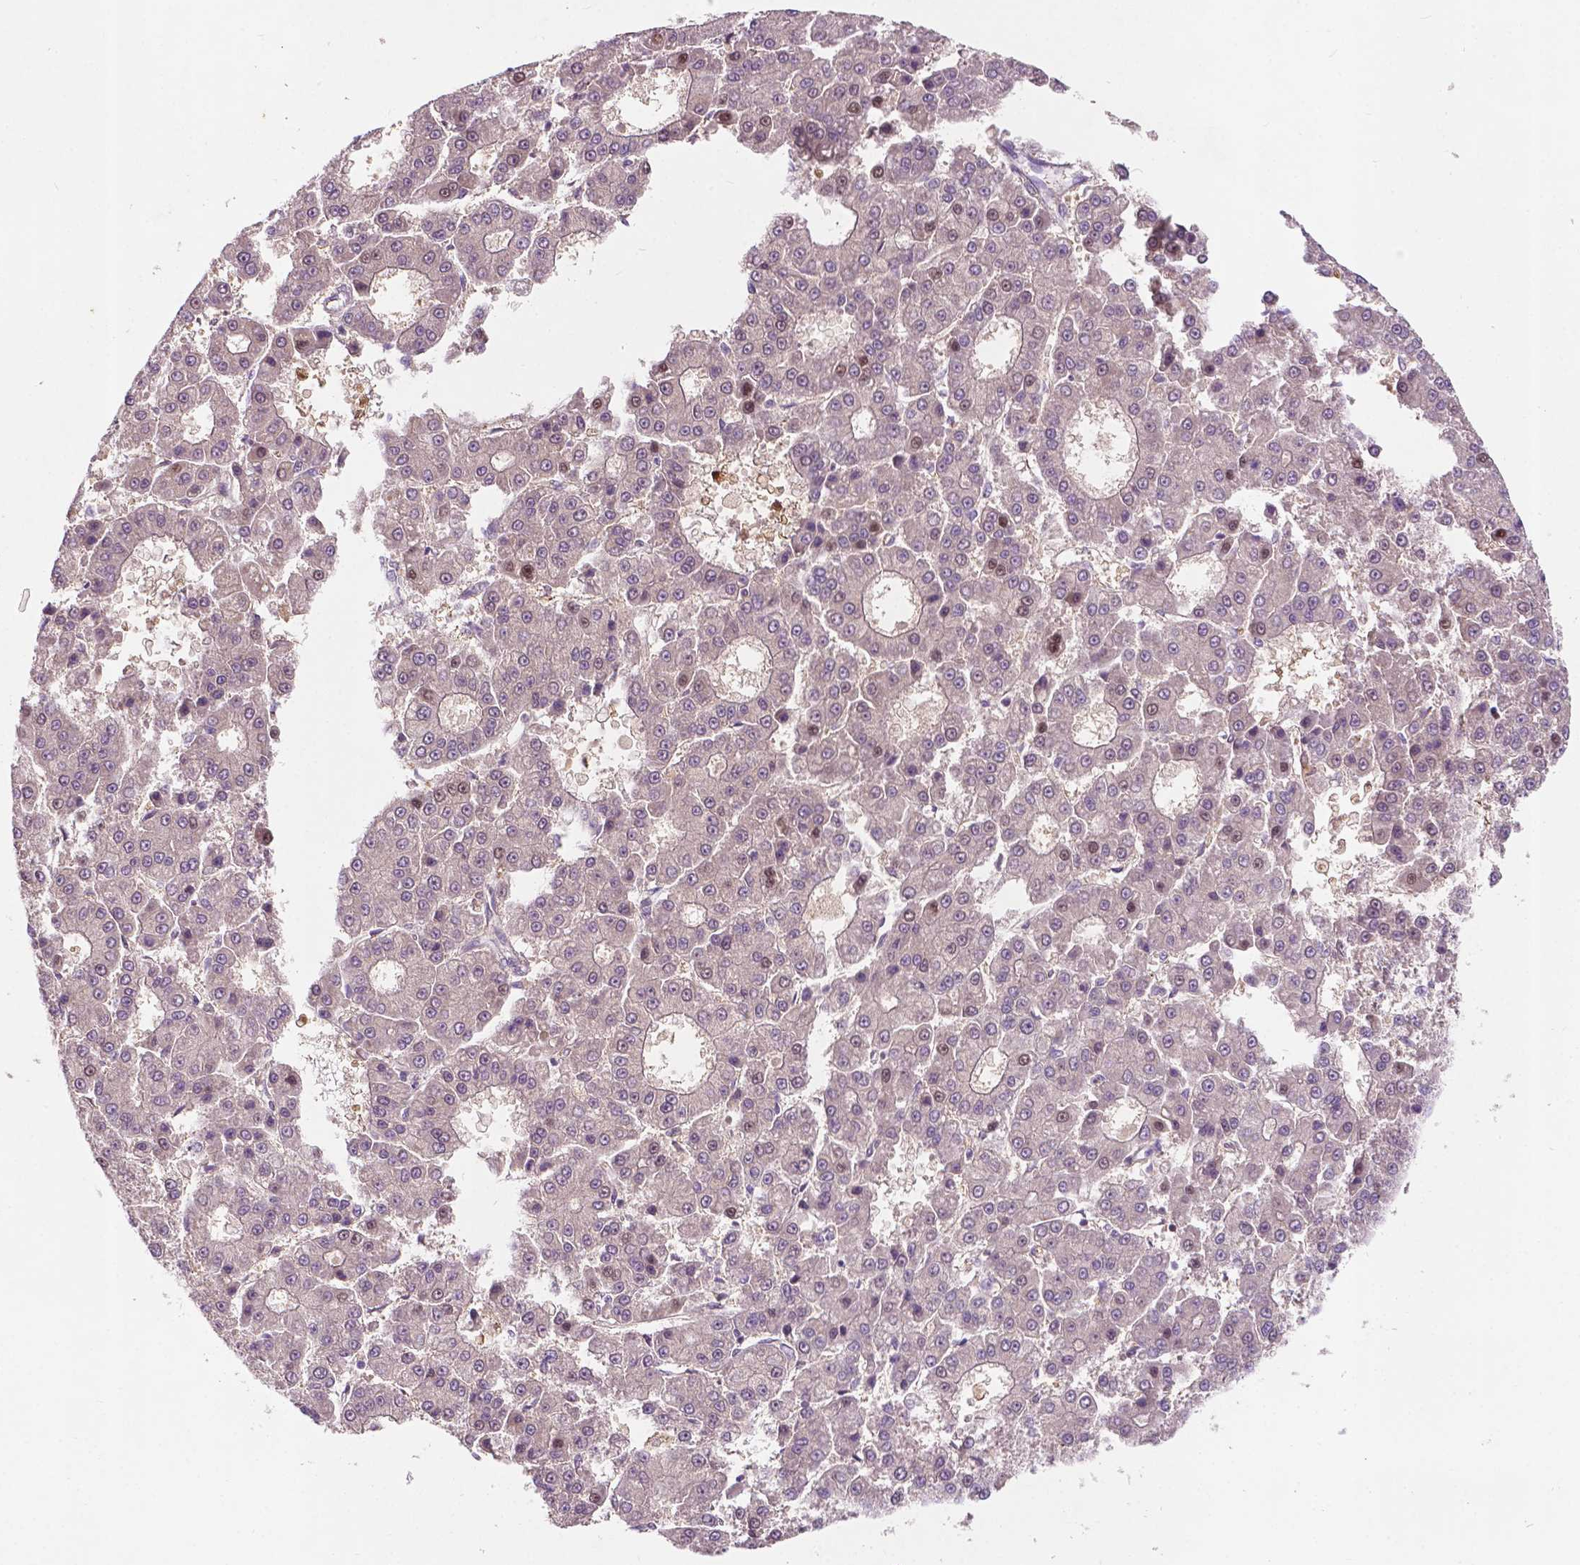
{"staining": {"intensity": "weak", "quantity": "<25%", "location": "nuclear"}, "tissue": "liver cancer", "cell_type": "Tumor cells", "image_type": "cancer", "snomed": [{"axis": "morphology", "description": "Carcinoma, Hepatocellular, NOS"}, {"axis": "topography", "description": "Liver"}], "caption": "Human liver cancer stained for a protein using immunohistochemistry shows no expression in tumor cells.", "gene": "GPR37", "patient": {"sex": "male", "age": 70}}